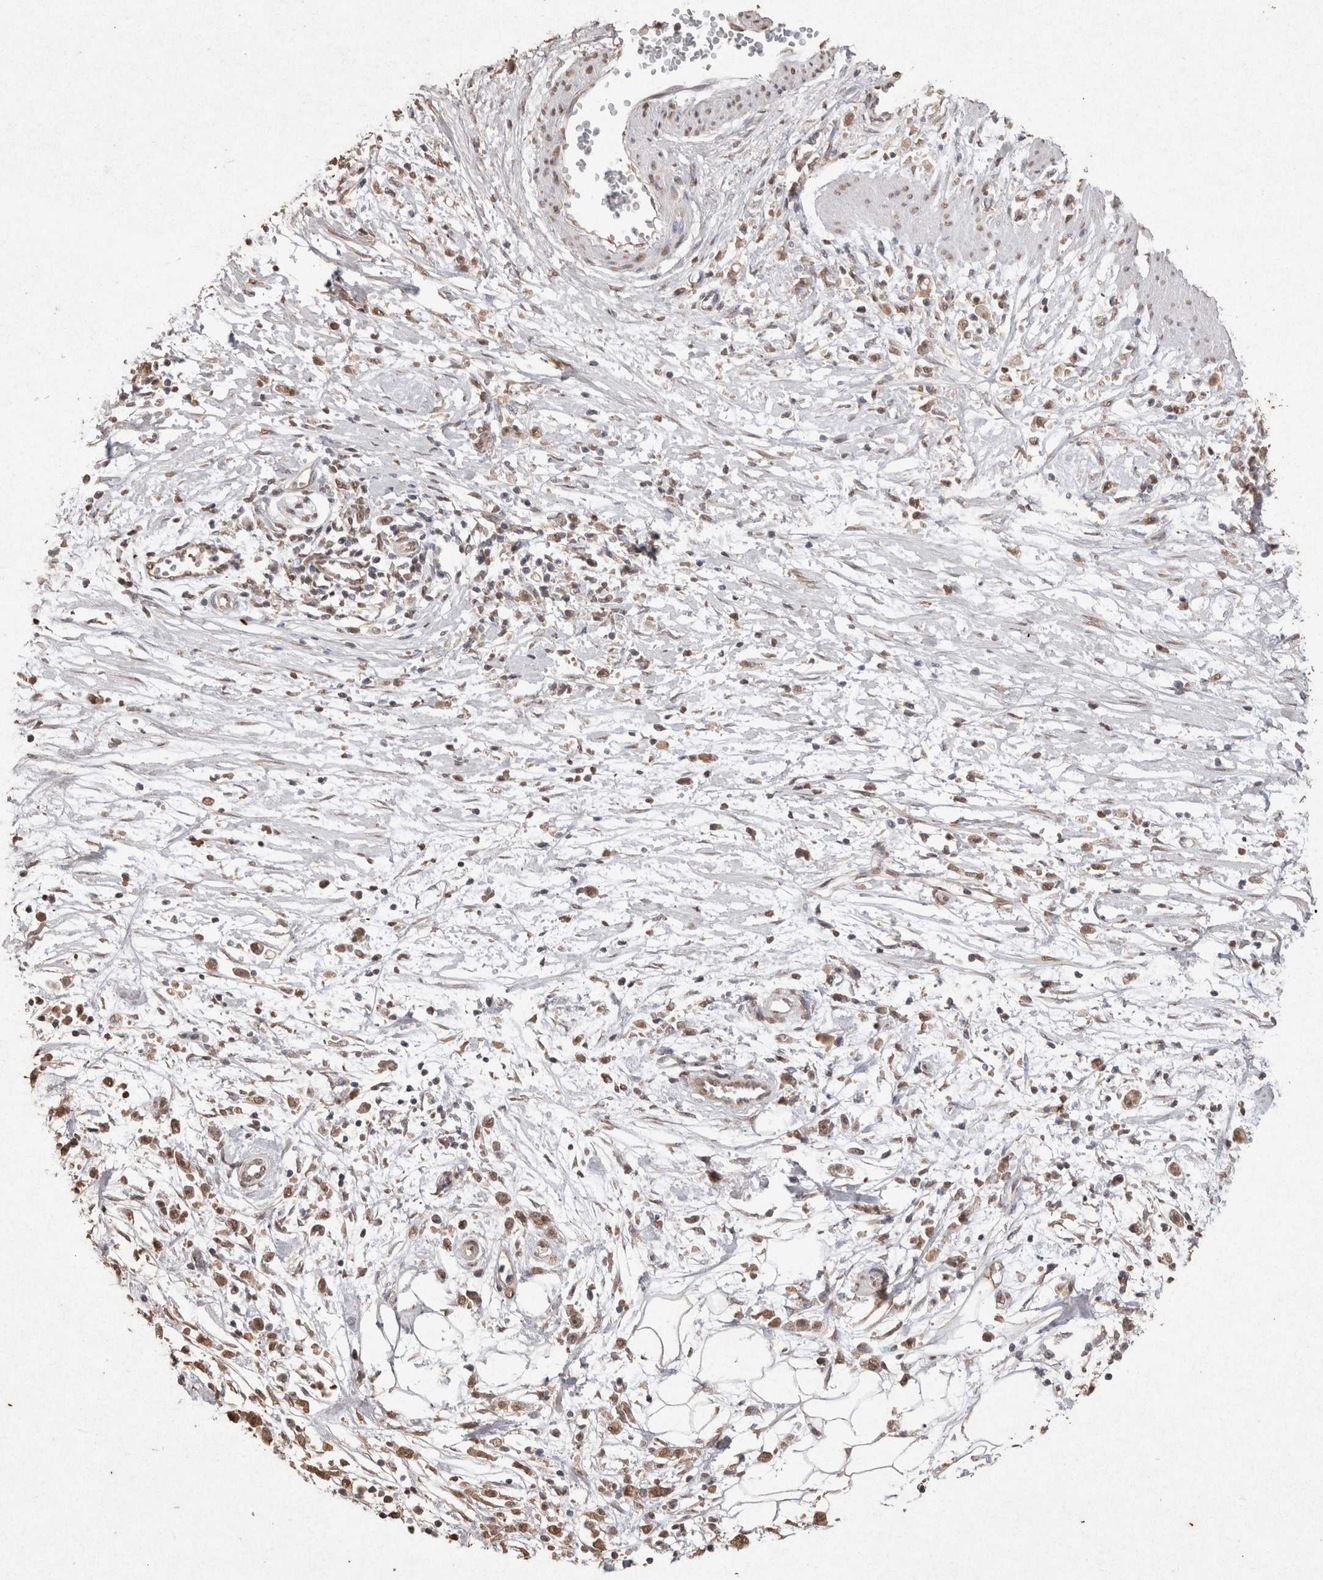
{"staining": {"intensity": "weak", "quantity": ">75%", "location": "nuclear"}, "tissue": "stomach cancer", "cell_type": "Tumor cells", "image_type": "cancer", "snomed": [{"axis": "morphology", "description": "Adenocarcinoma, NOS"}, {"axis": "topography", "description": "Stomach"}], "caption": "The immunohistochemical stain highlights weak nuclear expression in tumor cells of stomach cancer tissue.", "gene": "MLX", "patient": {"sex": "female", "age": 59}}